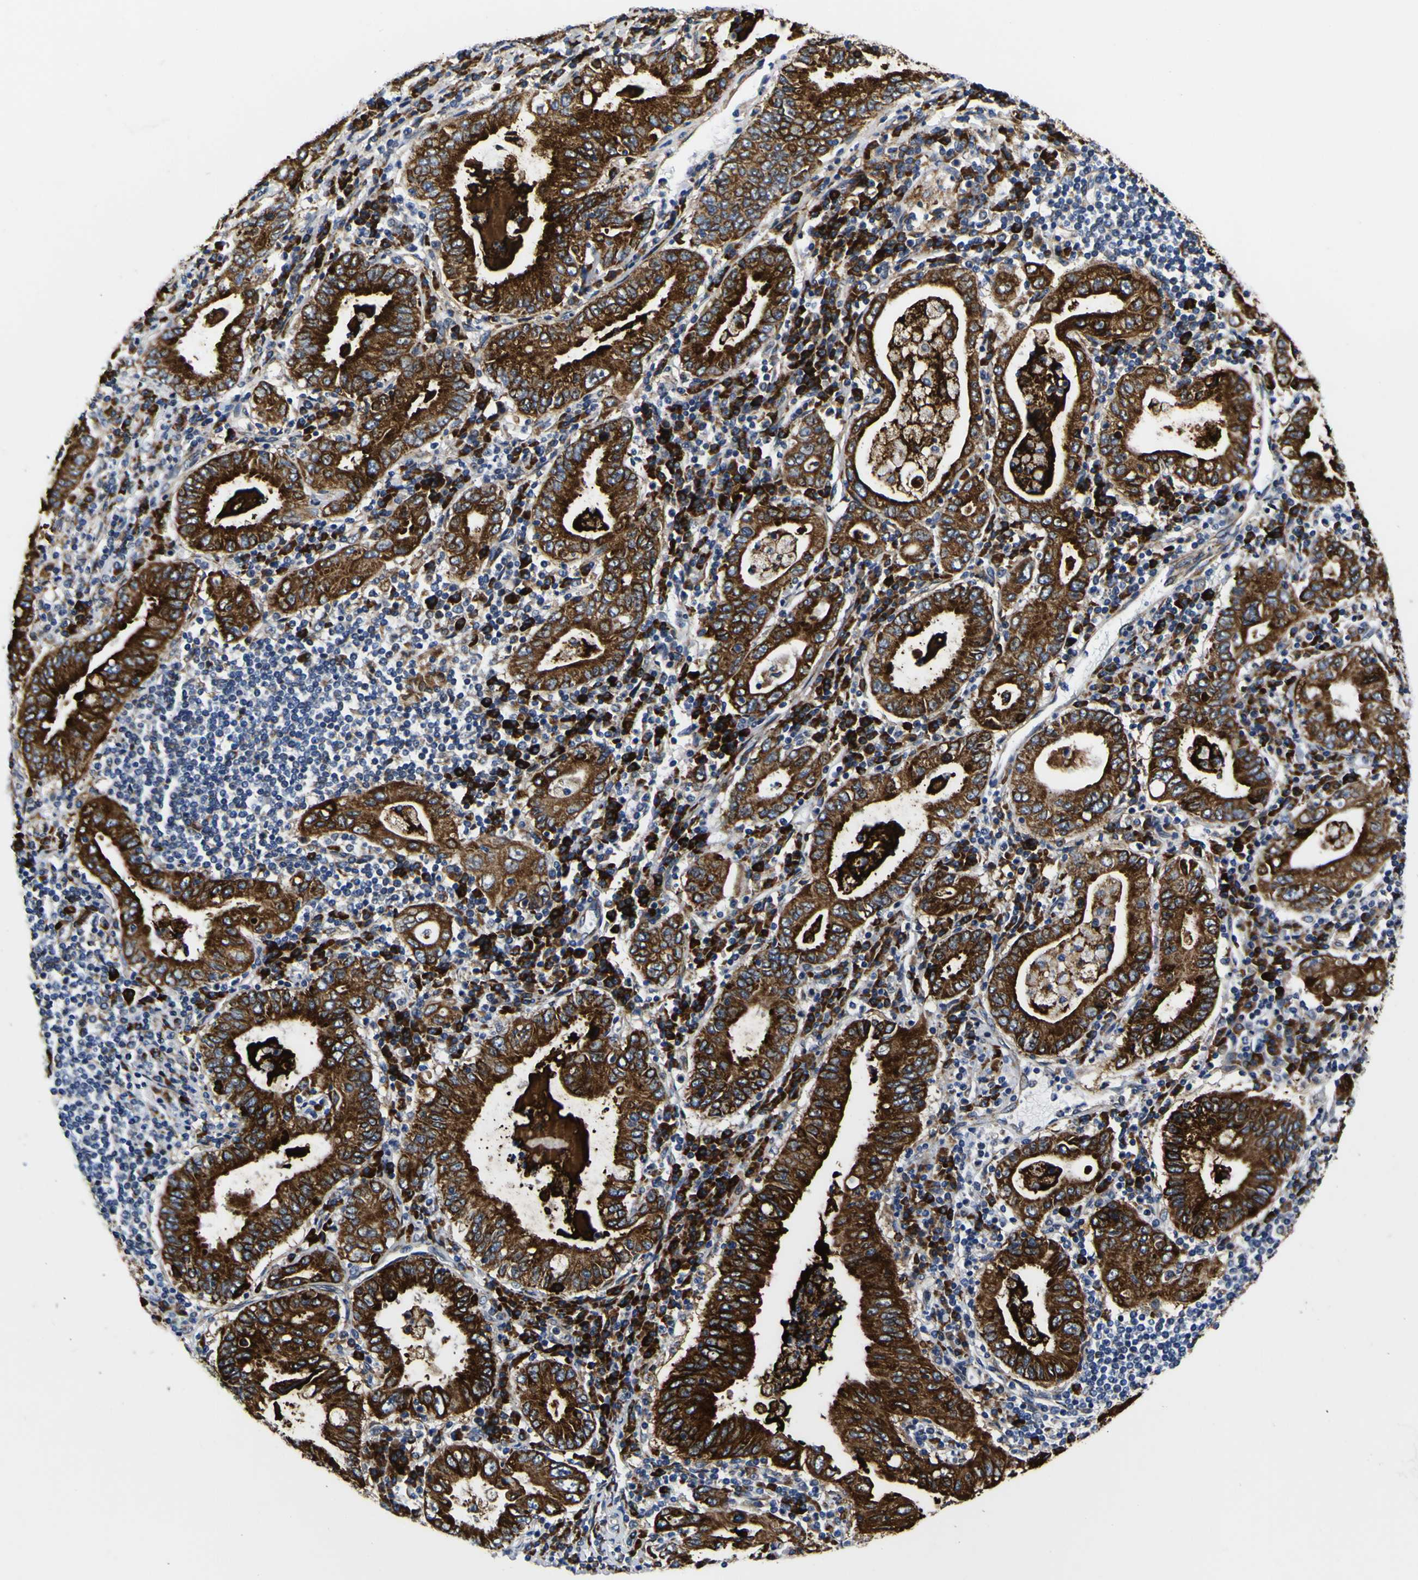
{"staining": {"intensity": "strong", "quantity": ">75%", "location": "cytoplasmic/membranous"}, "tissue": "stomach cancer", "cell_type": "Tumor cells", "image_type": "cancer", "snomed": [{"axis": "morphology", "description": "Normal tissue, NOS"}, {"axis": "morphology", "description": "Adenocarcinoma, NOS"}, {"axis": "topography", "description": "Esophagus"}, {"axis": "topography", "description": "Stomach, upper"}, {"axis": "topography", "description": "Peripheral nerve tissue"}], "caption": "Human stomach cancer stained with a brown dye reveals strong cytoplasmic/membranous positive positivity in approximately >75% of tumor cells.", "gene": "SCD", "patient": {"sex": "male", "age": 62}}